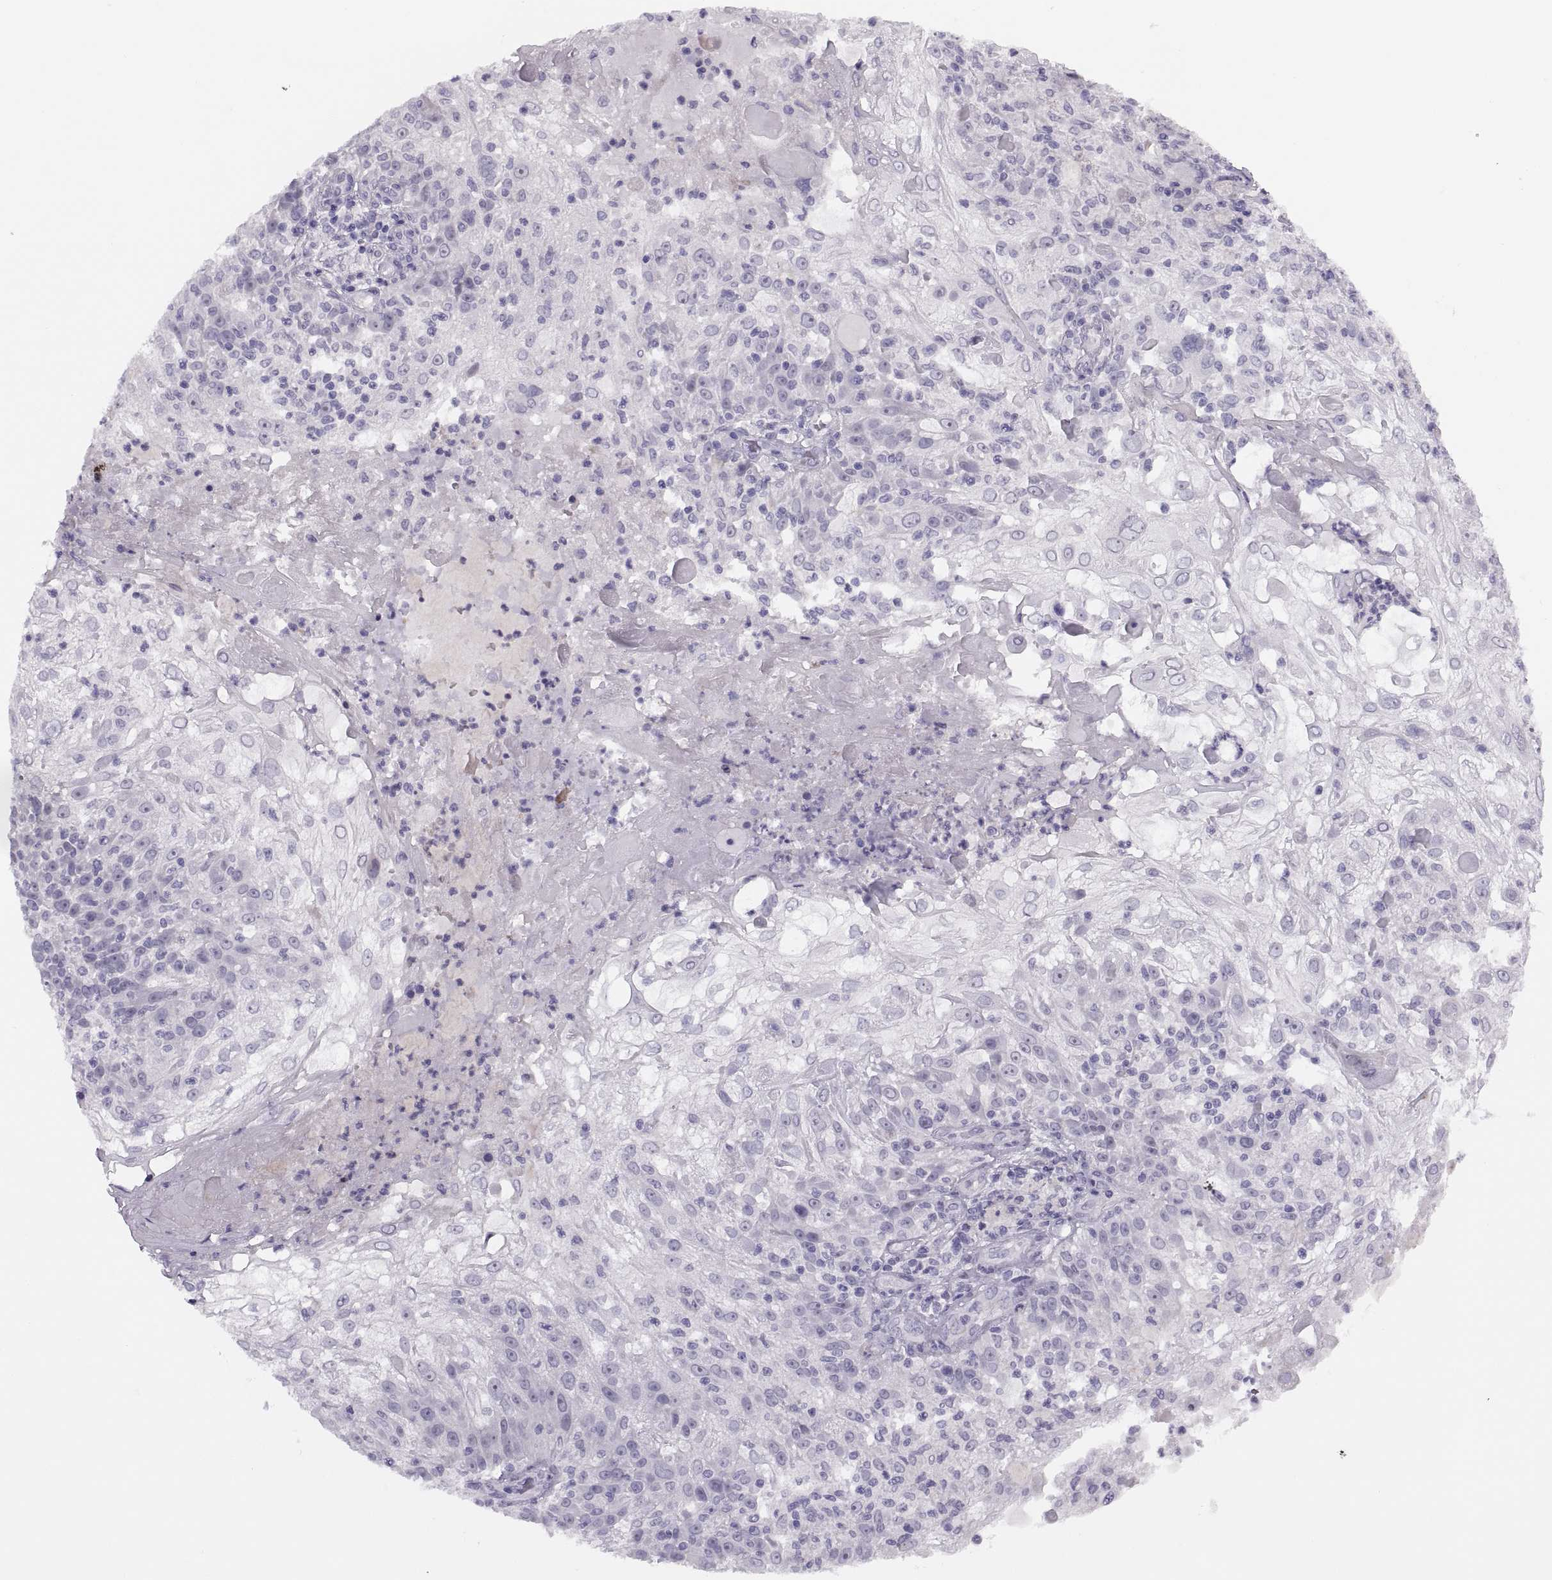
{"staining": {"intensity": "negative", "quantity": "none", "location": "none"}, "tissue": "skin cancer", "cell_type": "Tumor cells", "image_type": "cancer", "snomed": [{"axis": "morphology", "description": "Normal tissue, NOS"}, {"axis": "morphology", "description": "Squamous cell carcinoma, NOS"}, {"axis": "topography", "description": "Skin"}], "caption": "High power microscopy histopathology image of an IHC micrograph of skin squamous cell carcinoma, revealing no significant expression in tumor cells.", "gene": "FAM24A", "patient": {"sex": "female", "age": 83}}